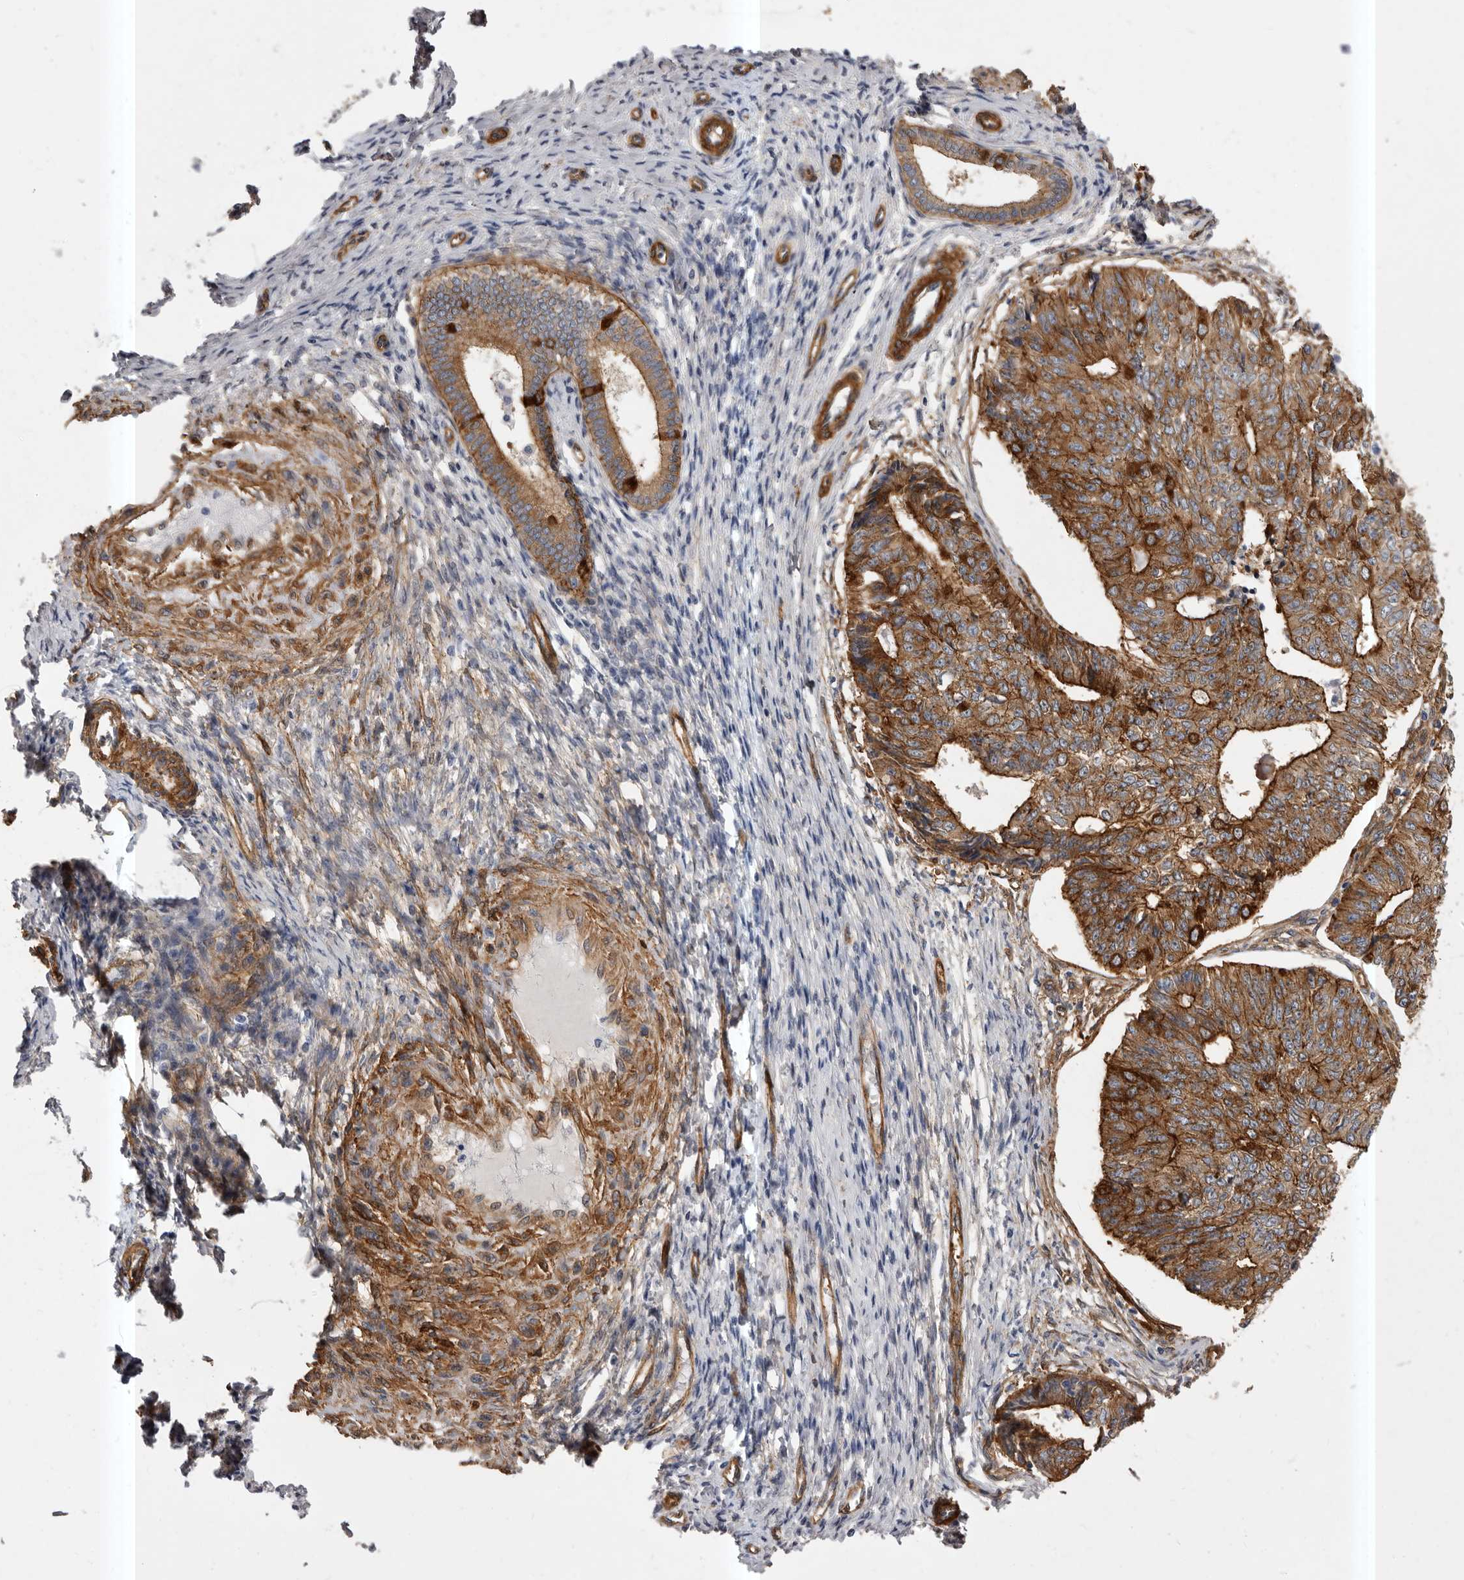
{"staining": {"intensity": "strong", "quantity": ">75%", "location": "cytoplasmic/membranous"}, "tissue": "endometrial cancer", "cell_type": "Tumor cells", "image_type": "cancer", "snomed": [{"axis": "morphology", "description": "Adenocarcinoma, NOS"}, {"axis": "topography", "description": "Endometrium"}], "caption": "Human endometrial cancer stained with a protein marker shows strong staining in tumor cells.", "gene": "ENAH", "patient": {"sex": "female", "age": 32}}